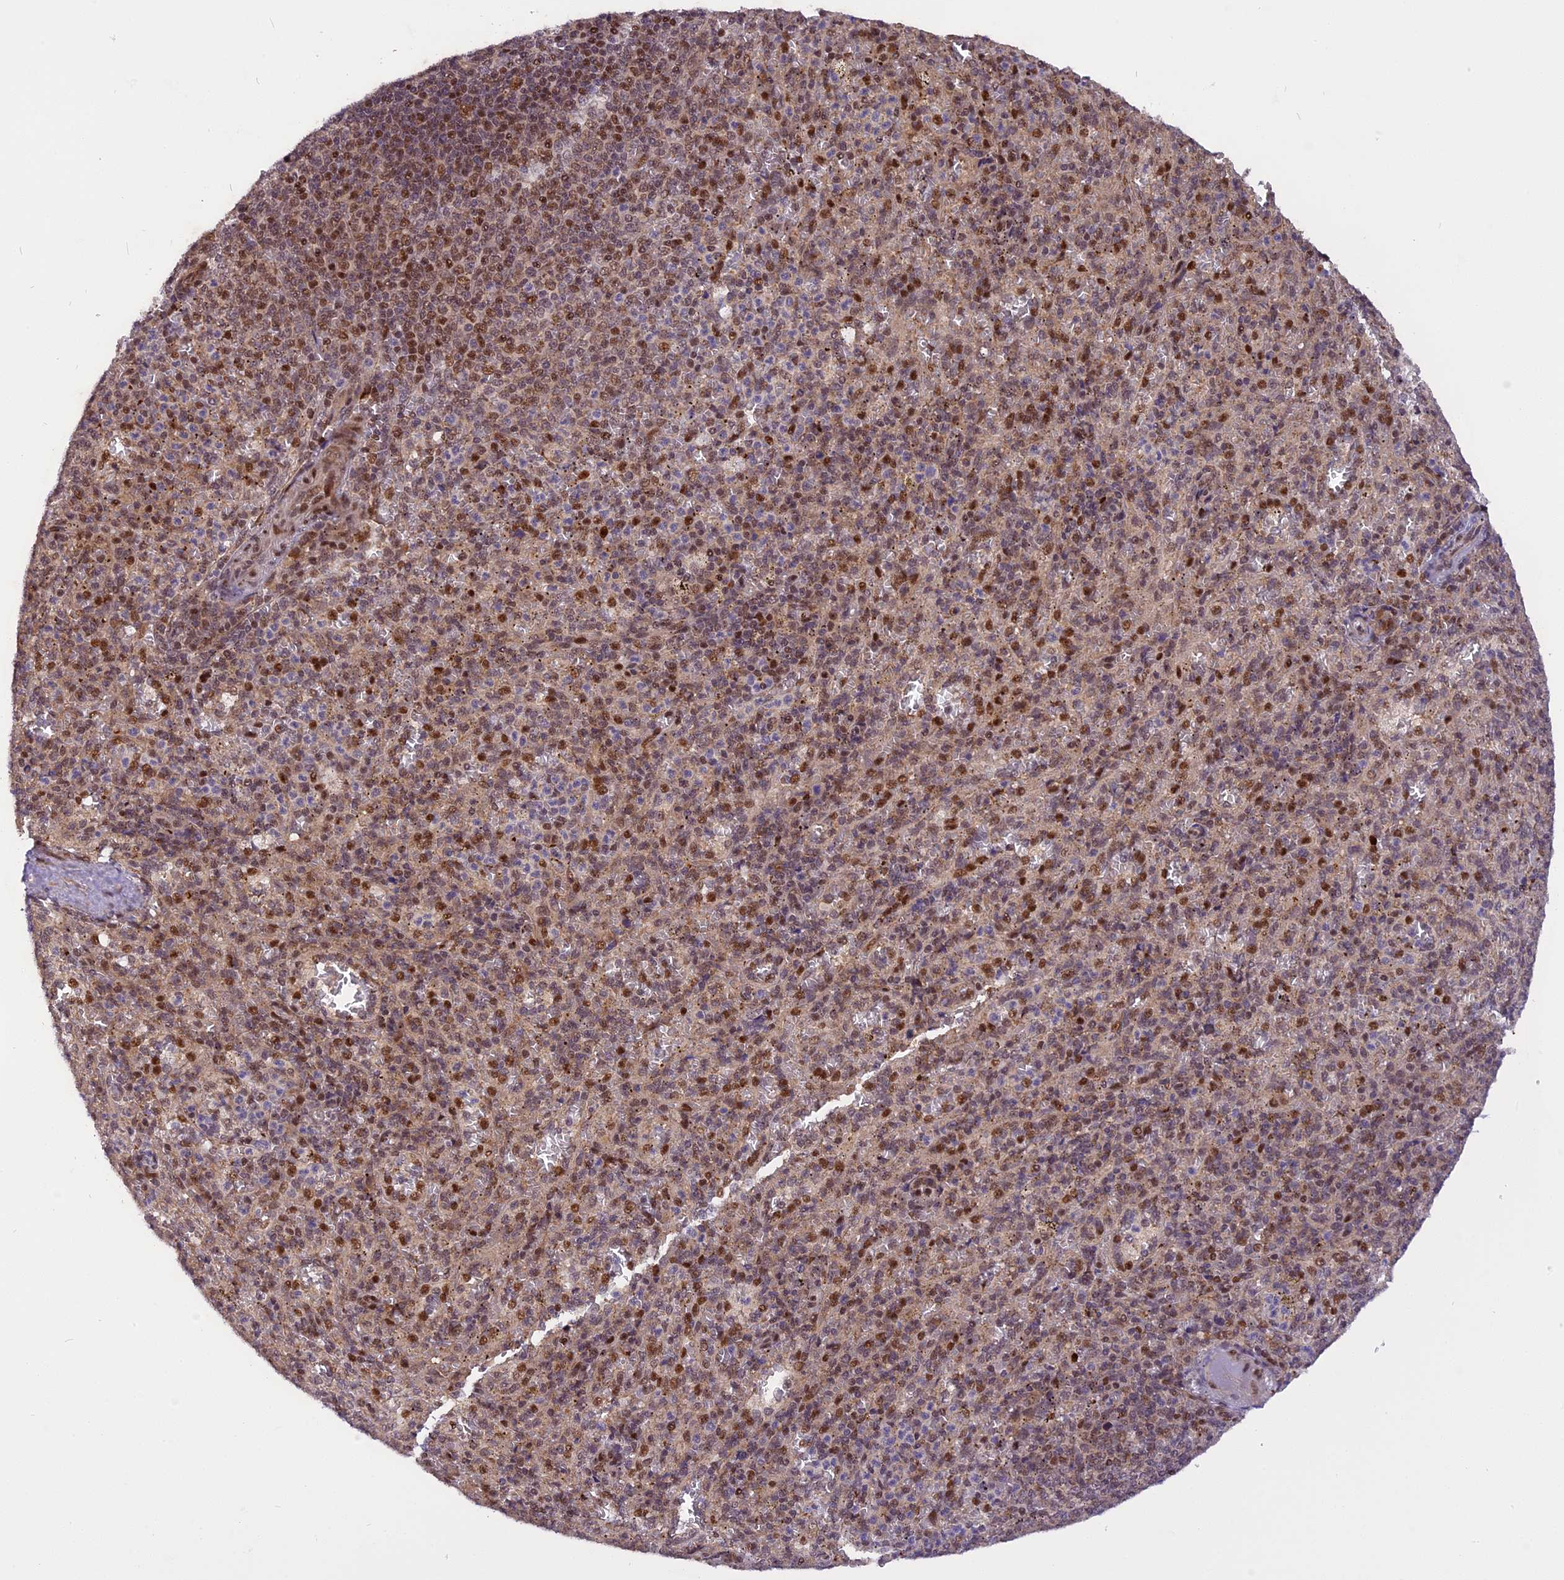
{"staining": {"intensity": "moderate", "quantity": "25%-75%", "location": "nuclear"}, "tissue": "spleen", "cell_type": "Cells in red pulp", "image_type": "normal", "snomed": [{"axis": "morphology", "description": "Normal tissue, NOS"}, {"axis": "topography", "description": "Spleen"}], "caption": "Spleen stained for a protein (brown) shows moderate nuclear positive expression in about 25%-75% of cells in red pulp.", "gene": "MICALL1", "patient": {"sex": "female", "age": 21}}